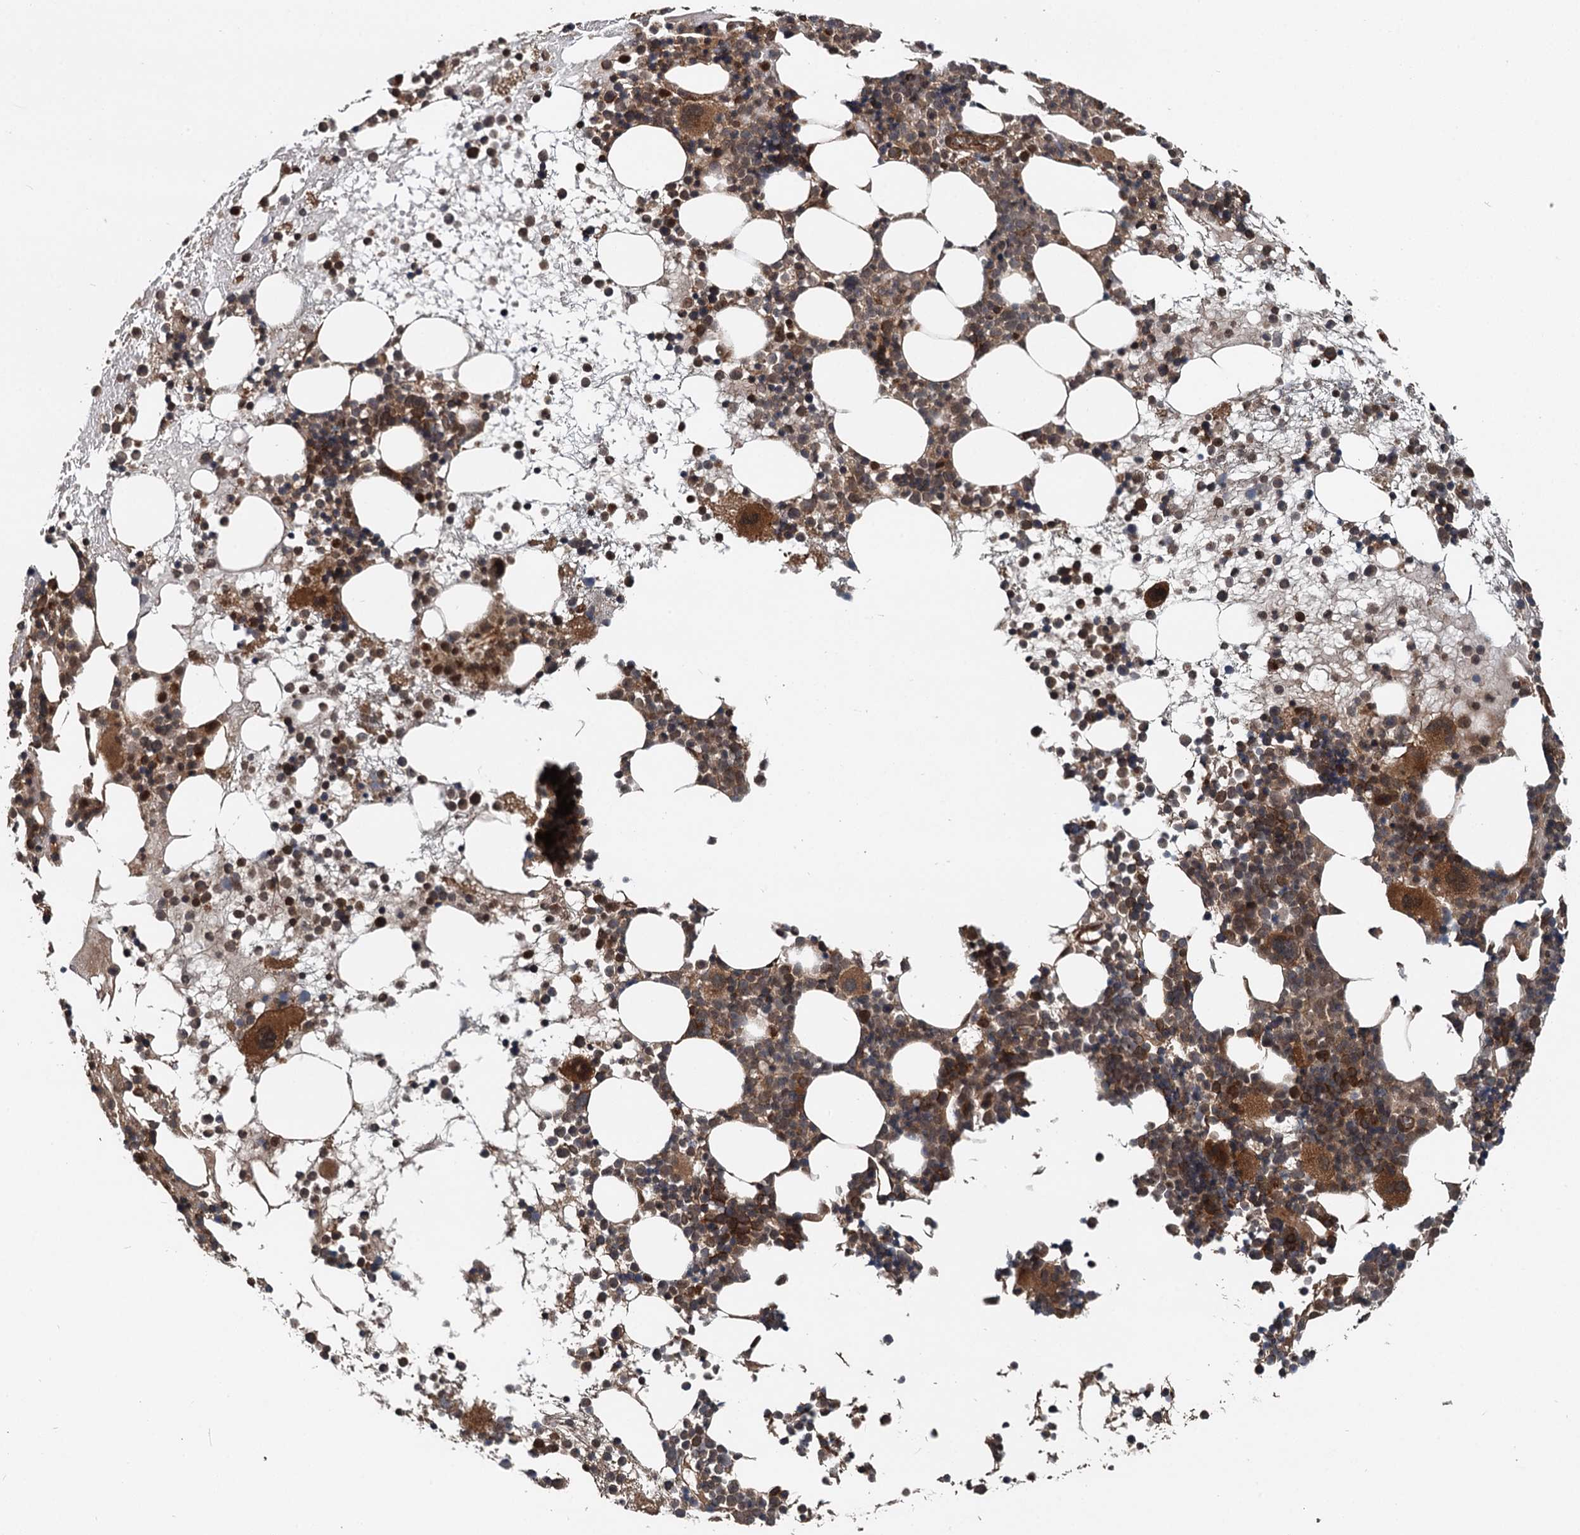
{"staining": {"intensity": "moderate", "quantity": "25%-75%", "location": "cytoplasmic/membranous"}, "tissue": "bone marrow", "cell_type": "Hematopoietic cells", "image_type": "normal", "snomed": [{"axis": "morphology", "description": "Normal tissue, NOS"}, {"axis": "topography", "description": "Bone marrow"}], "caption": "Immunohistochemical staining of unremarkable human bone marrow reveals moderate cytoplasmic/membranous protein staining in about 25%-75% of hematopoietic cells.", "gene": "STUB1", "patient": {"sex": "female", "age": 57}}